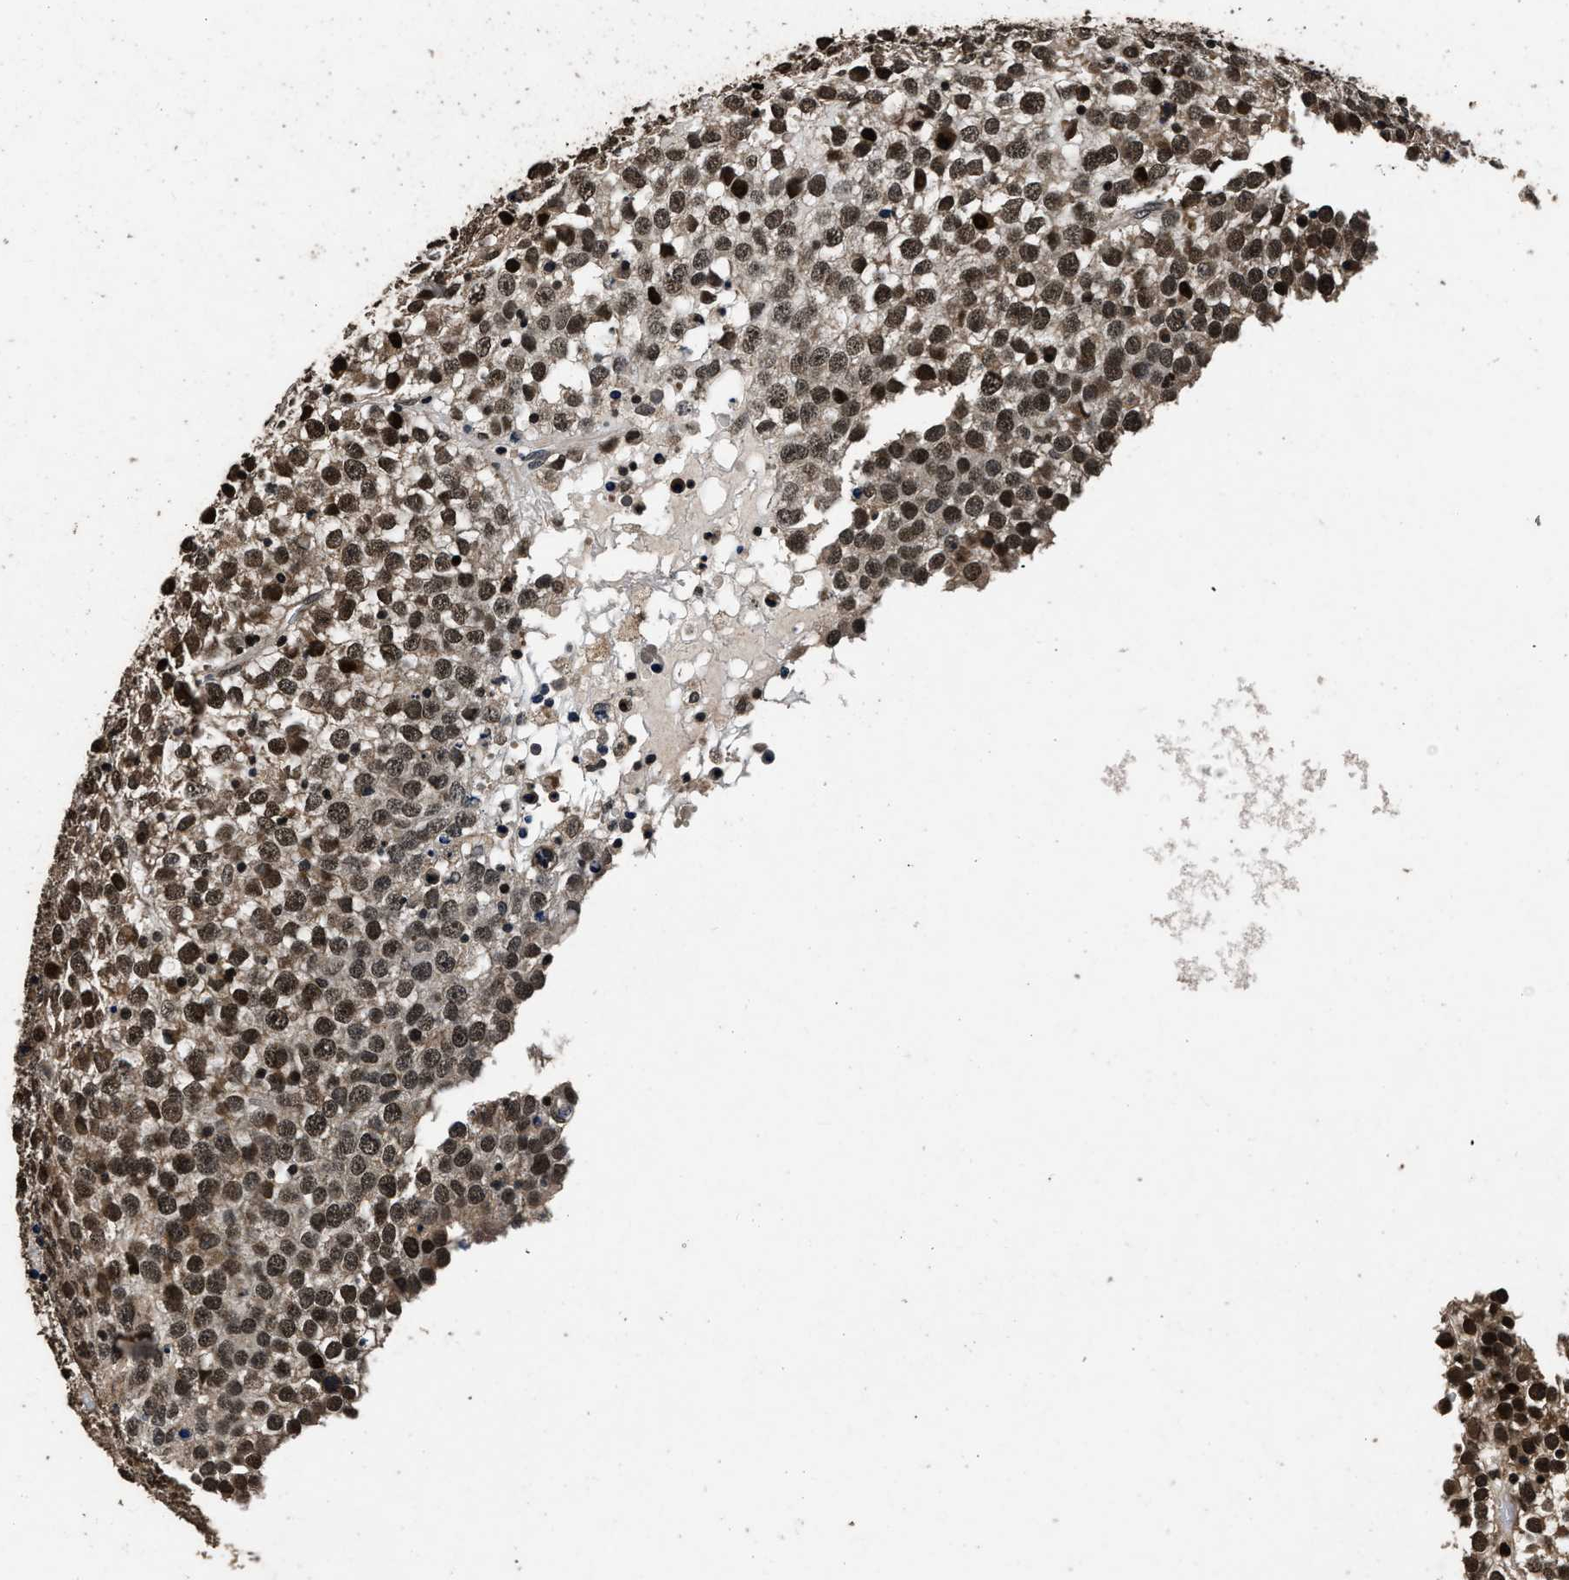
{"staining": {"intensity": "strong", "quantity": ">75%", "location": "nuclear"}, "tissue": "testis cancer", "cell_type": "Tumor cells", "image_type": "cancer", "snomed": [{"axis": "morphology", "description": "Seminoma, NOS"}, {"axis": "topography", "description": "Testis"}], "caption": "Tumor cells exhibit high levels of strong nuclear staining in approximately >75% of cells in human seminoma (testis). The protein of interest is shown in brown color, while the nuclei are stained blue.", "gene": "CSTF1", "patient": {"sex": "male", "age": 65}}